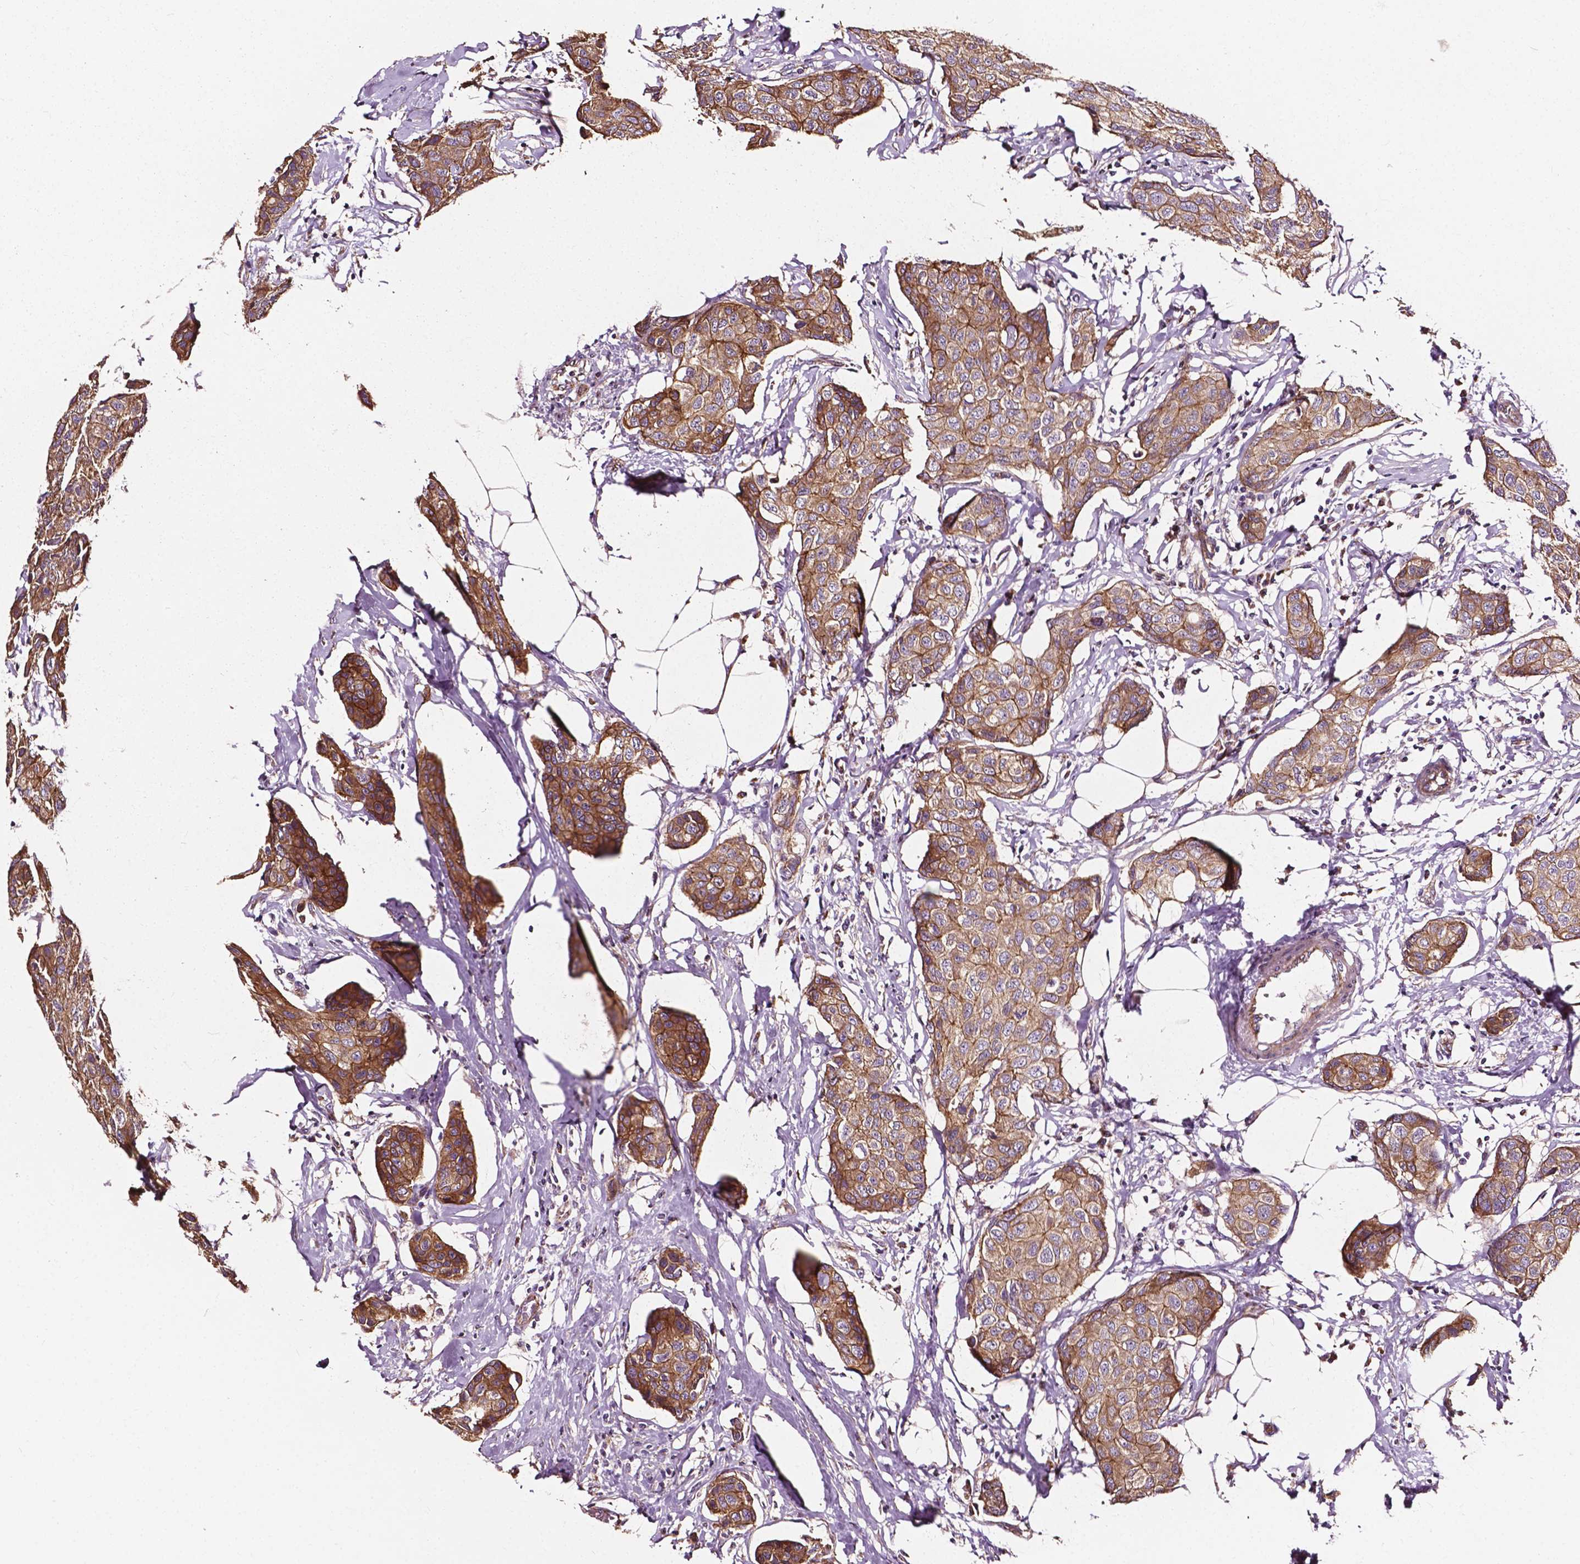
{"staining": {"intensity": "moderate", "quantity": ">75%", "location": "cytoplasmic/membranous"}, "tissue": "breast cancer", "cell_type": "Tumor cells", "image_type": "cancer", "snomed": [{"axis": "morphology", "description": "Duct carcinoma"}, {"axis": "topography", "description": "Breast"}], "caption": "Immunohistochemistry (IHC) histopathology image of neoplastic tissue: breast cancer (infiltrating ductal carcinoma) stained using immunohistochemistry exhibits medium levels of moderate protein expression localized specifically in the cytoplasmic/membranous of tumor cells, appearing as a cytoplasmic/membranous brown color.", "gene": "ATG16L1", "patient": {"sex": "female", "age": 80}}